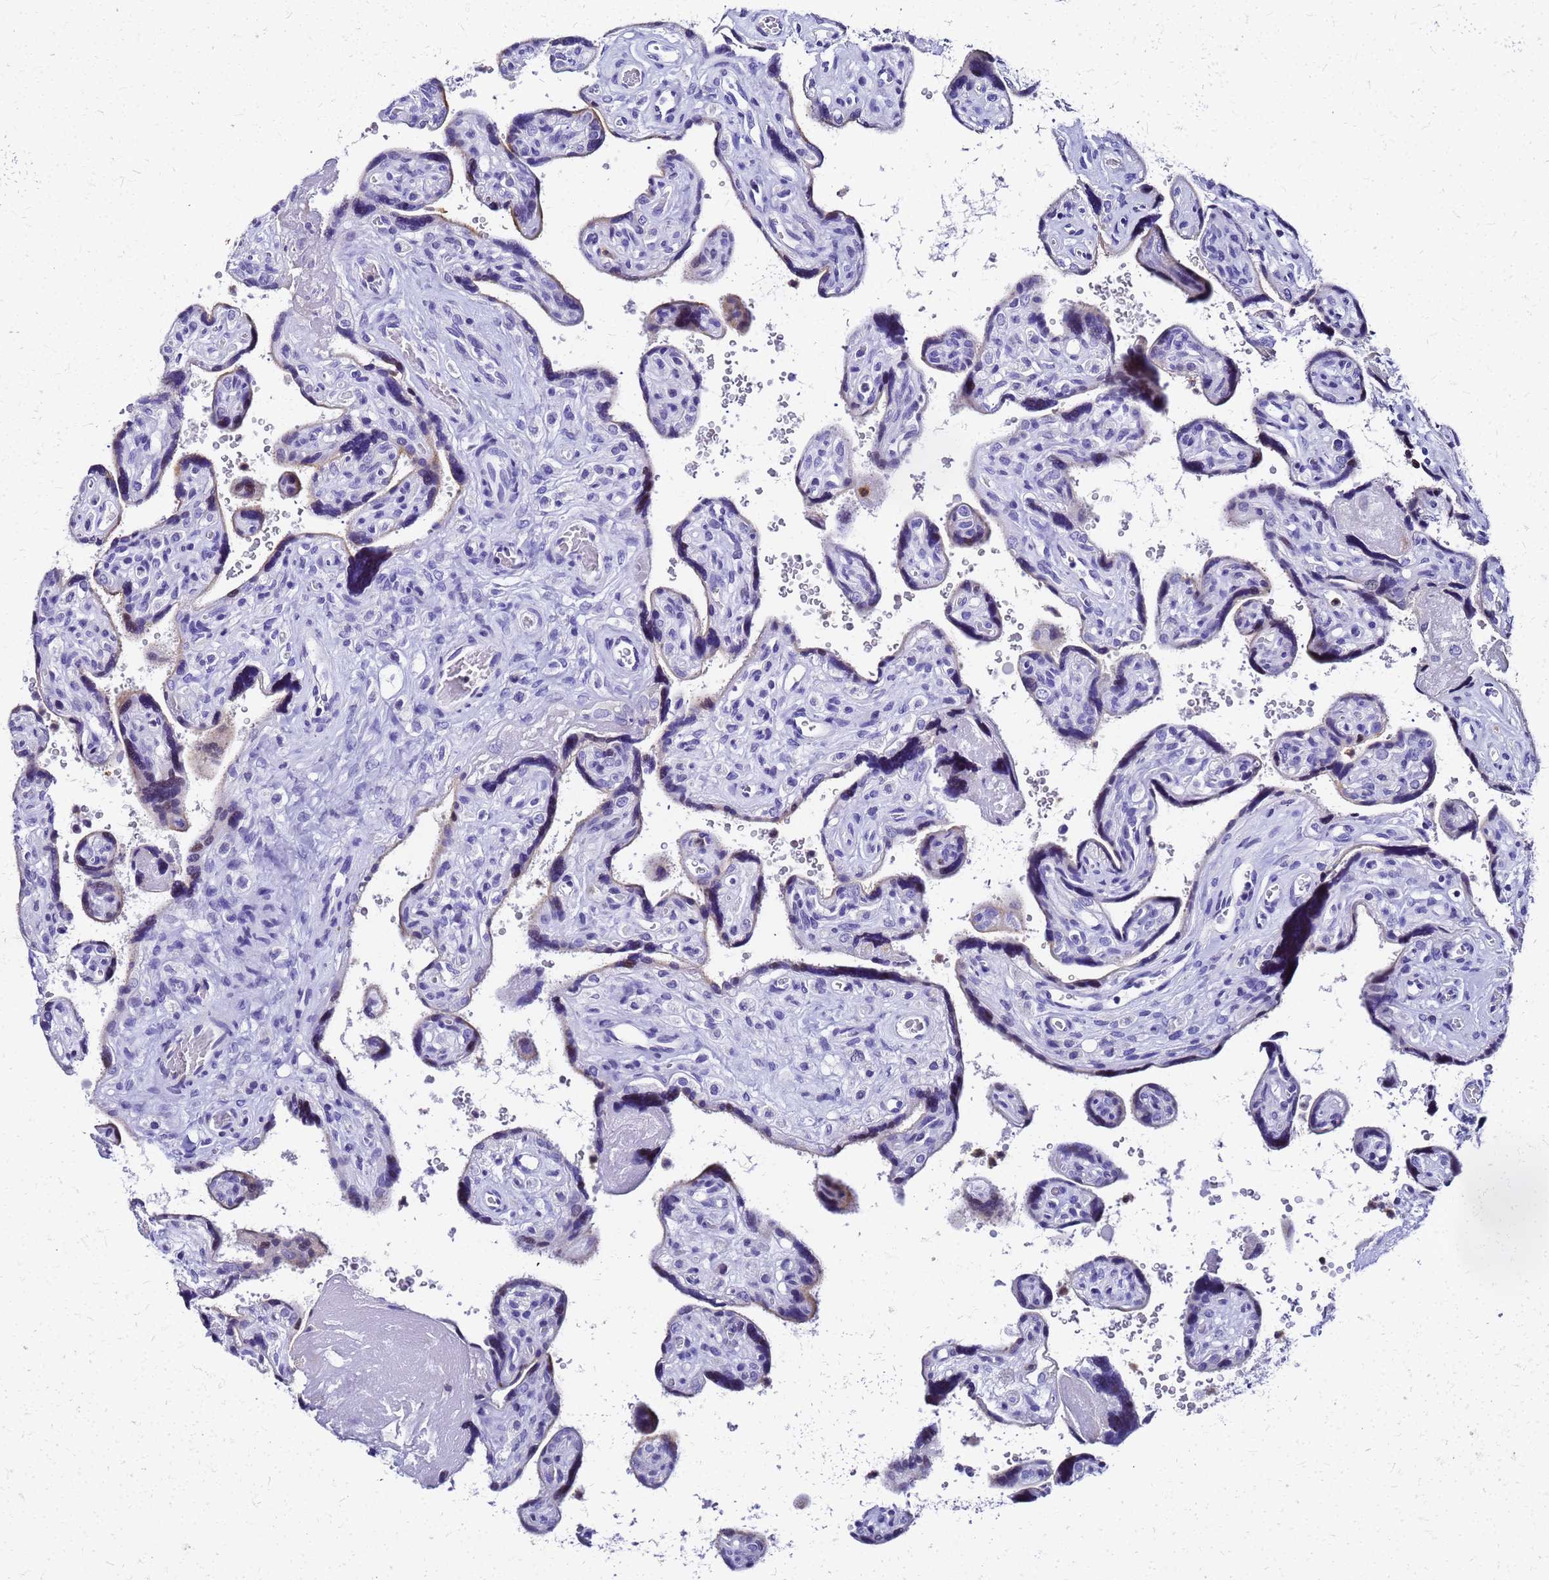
{"staining": {"intensity": "weak", "quantity": "<25%", "location": "cytoplasmic/membranous"}, "tissue": "placenta", "cell_type": "Trophoblastic cells", "image_type": "normal", "snomed": [{"axis": "morphology", "description": "Normal tissue, NOS"}, {"axis": "topography", "description": "Placenta"}], "caption": "This is an immunohistochemistry image of normal placenta. There is no expression in trophoblastic cells.", "gene": "SMIM21", "patient": {"sex": "female", "age": 39}}